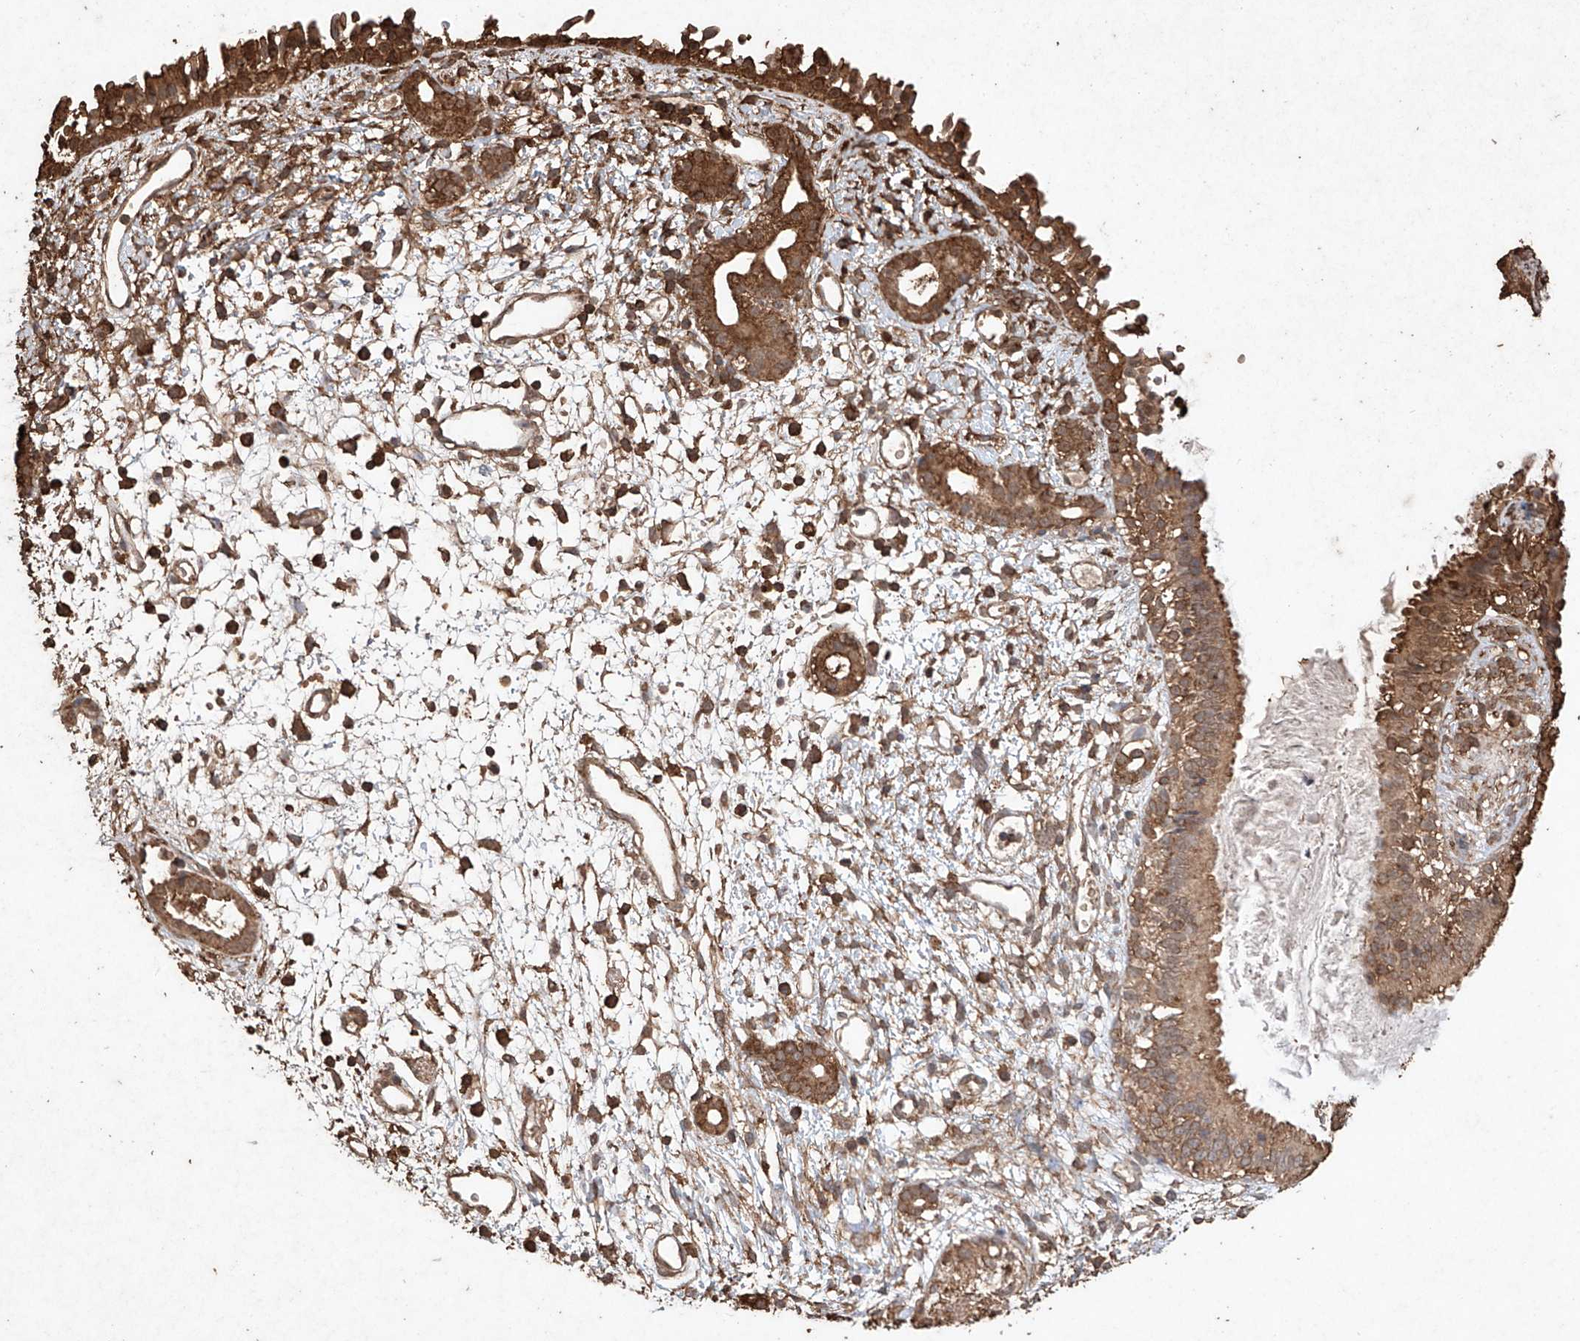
{"staining": {"intensity": "moderate", "quantity": ">75%", "location": "cytoplasmic/membranous"}, "tissue": "nasopharynx", "cell_type": "Respiratory epithelial cells", "image_type": "normal", "snomed": [{"axis": "morphology", "description": "Normal tissue, NOS"}, {"axis": "topography", "description": "Nasopharynx"}], "caption": "Nasopharynx stained with immunohistochemistry (IHC) demonstrates moderate cytoplasmic/membranous staining in about >75% of respiratory epithelial cells. Using DAB (3,3'-diaminobenzidine) (brown) and hematoxylin (blue) stains, captured at high magnification using brightfield microscopy.", "gene": "M6PR", "patient": {"sex": "male", "age": 22}}